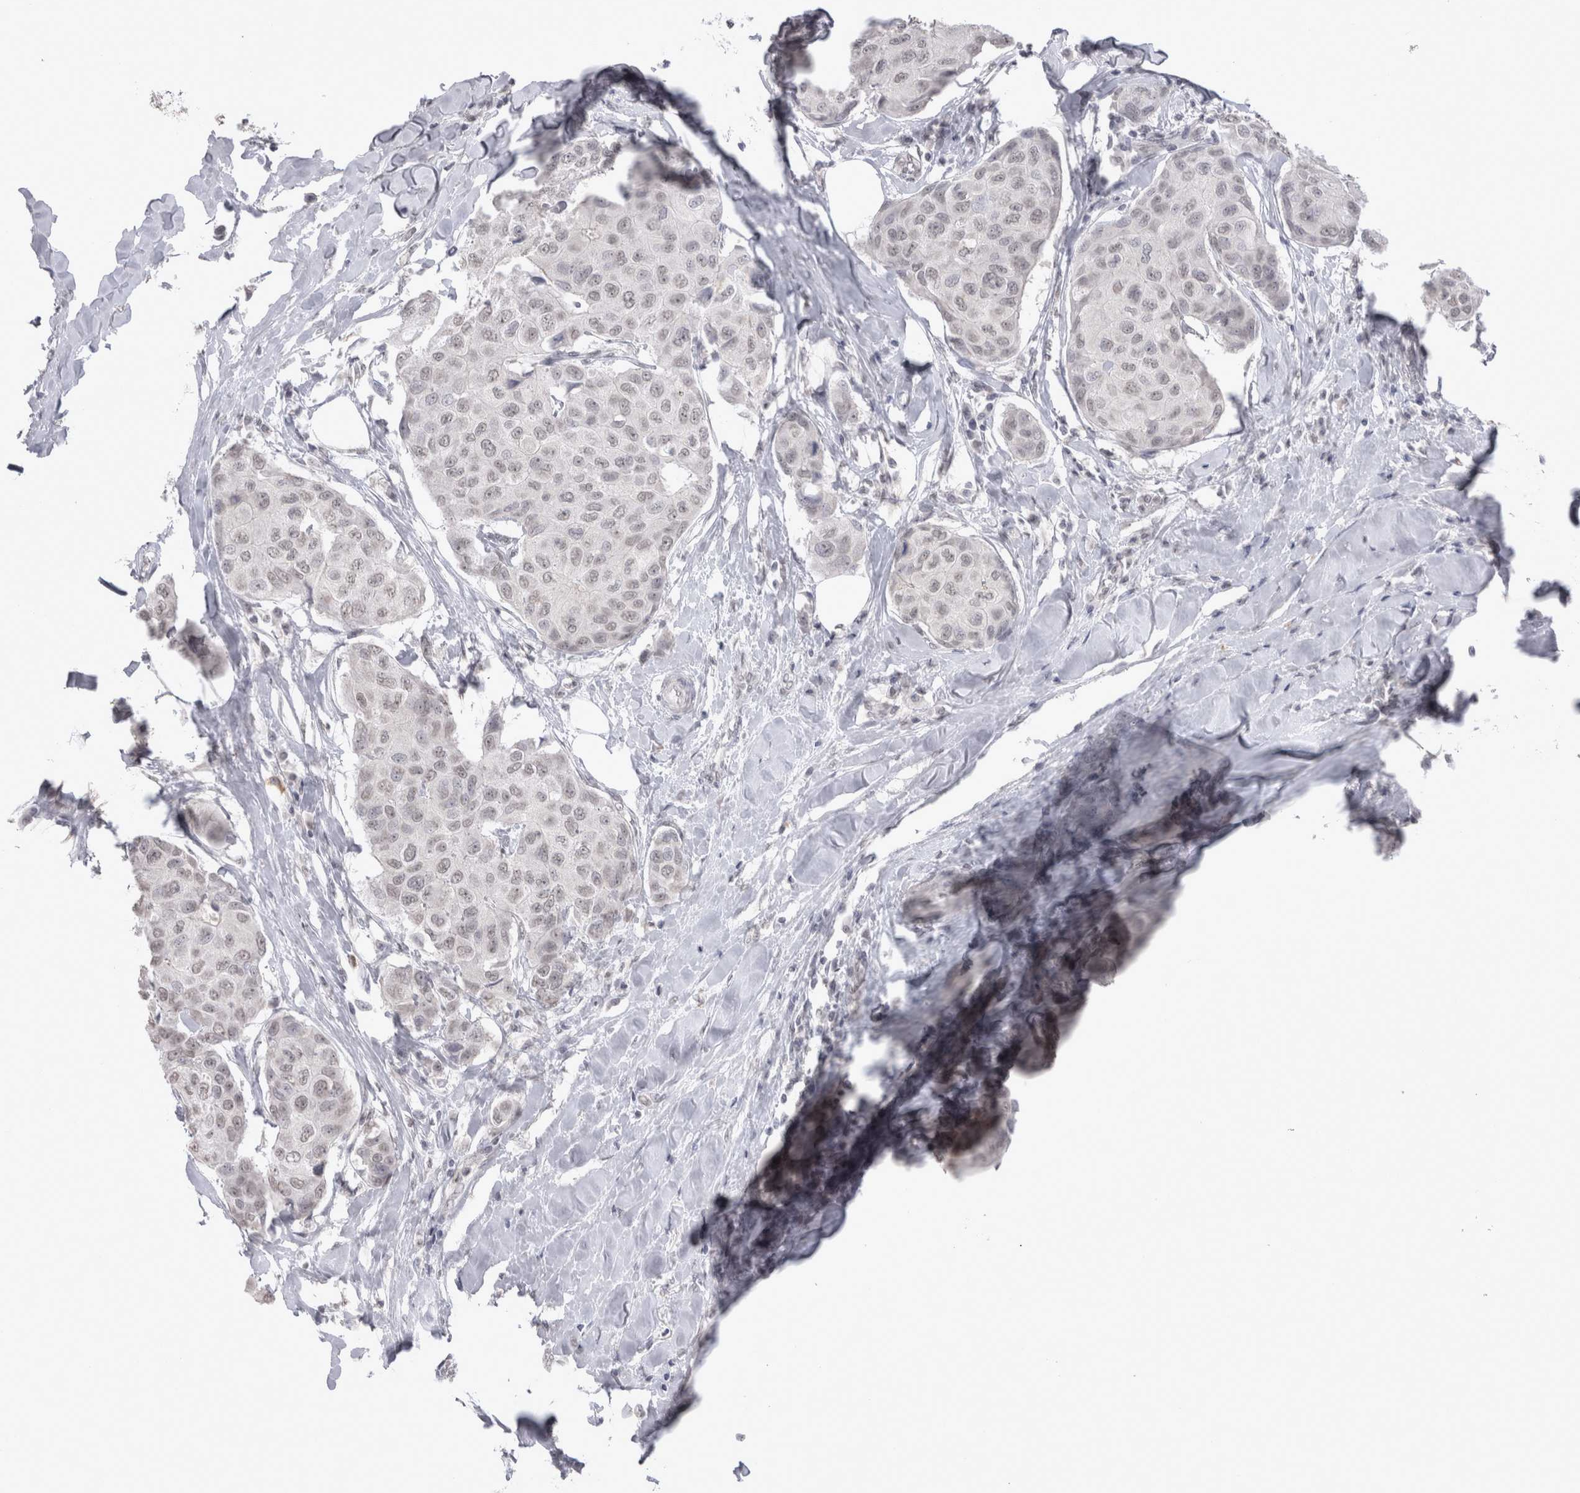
{"staining": {"intensity": "negative", "quantity": "none", "location": "none"}, "tissue": "breast cancer", "cell_type": "Tumor cells", "image_type": "cancer", "snomed": [{"axis": "morphology", "description": "Duct carcinoma"}, {"axis": "topography", "description": "Breast"}], "caption": "Immunohistochemistry (IHC) of breast cancer (intraductal carcinoma) reveals no positivity in tumor cells. (Immunohistochemistry, brightfield microscopy, high magnification).", "gene": "DDX4", "patient": {"sex": "female", "age": 80}}